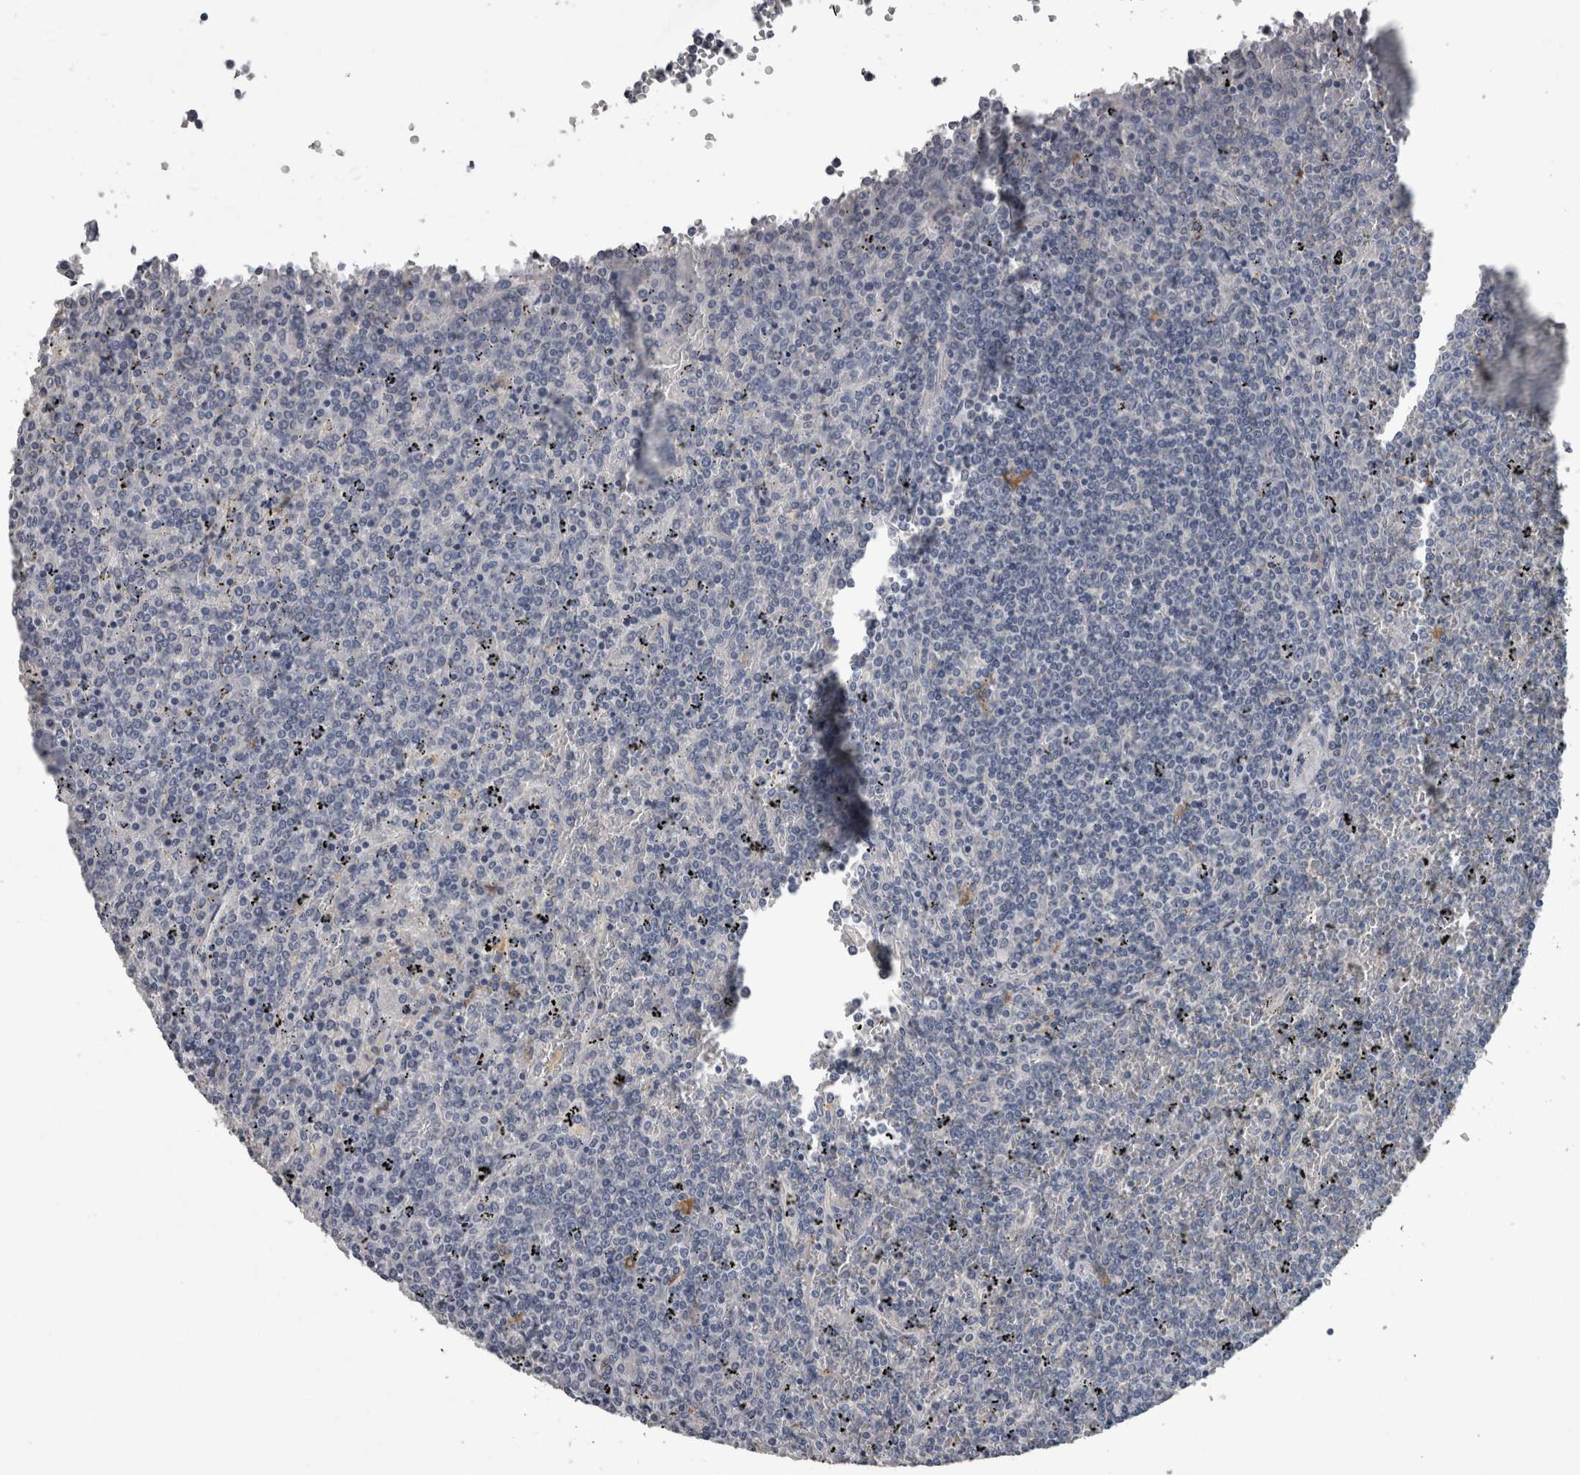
{"staining": {"intensity": "negative", "quantity": "none", "location": "none"}, "tissue": "lymphoma", "cell_type": "Tumor cells", "image_type": "cancer", "snomed": [{"axis": "morphology", "description": "Malignant lymphoma, non-Hodgkin's type, Low grade"}, {"axis": "topography", "description": "Spleen"}], "caption": "DAB immunohistochemical staining of human lymphoma exhibits no significant expression in tumor cells.", "gene": "EFEMP2", "patient": {"sex": "female", "age": 19}}